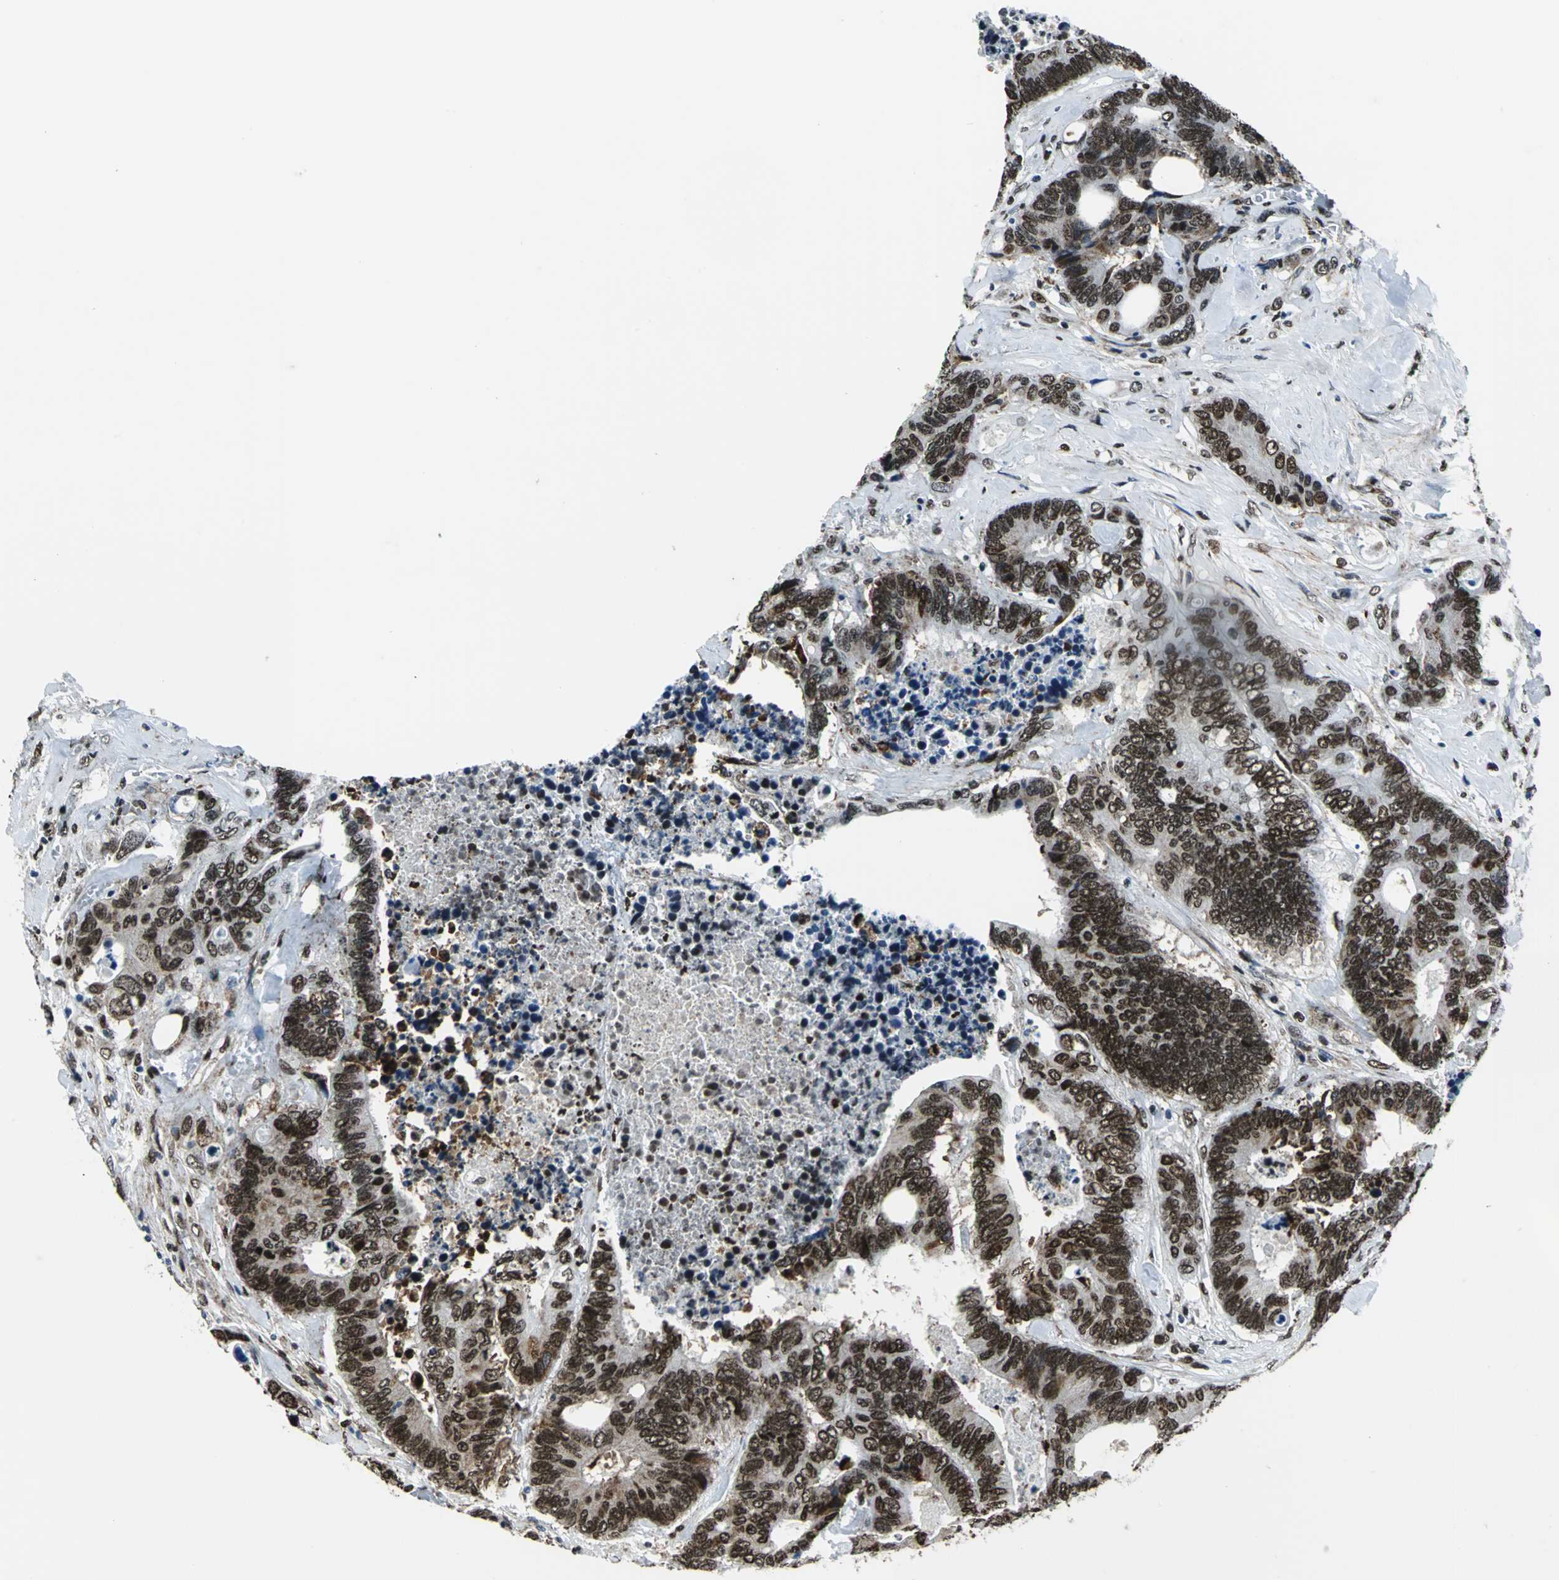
{"staining": {"intensity": "strong", "quantity": ">75%", "location": "nuclear"}, "tissue": "colorectal cancer", "cell_type": "Tumor cells", "image_type": "cancer", "snomed": [{"axis": "morphology", "description": "Adenocarcinoma, NOS"}, {"axis": "topography", "description": "Rectum"}], "caption": "IHC image of human colorectal cancer stained for a protein (brown), which shows high levels of strong nuclear expression in about >75% of tumor cells.", "gene": "APEX1", "patient": {"sex": "male", "age": 55}}